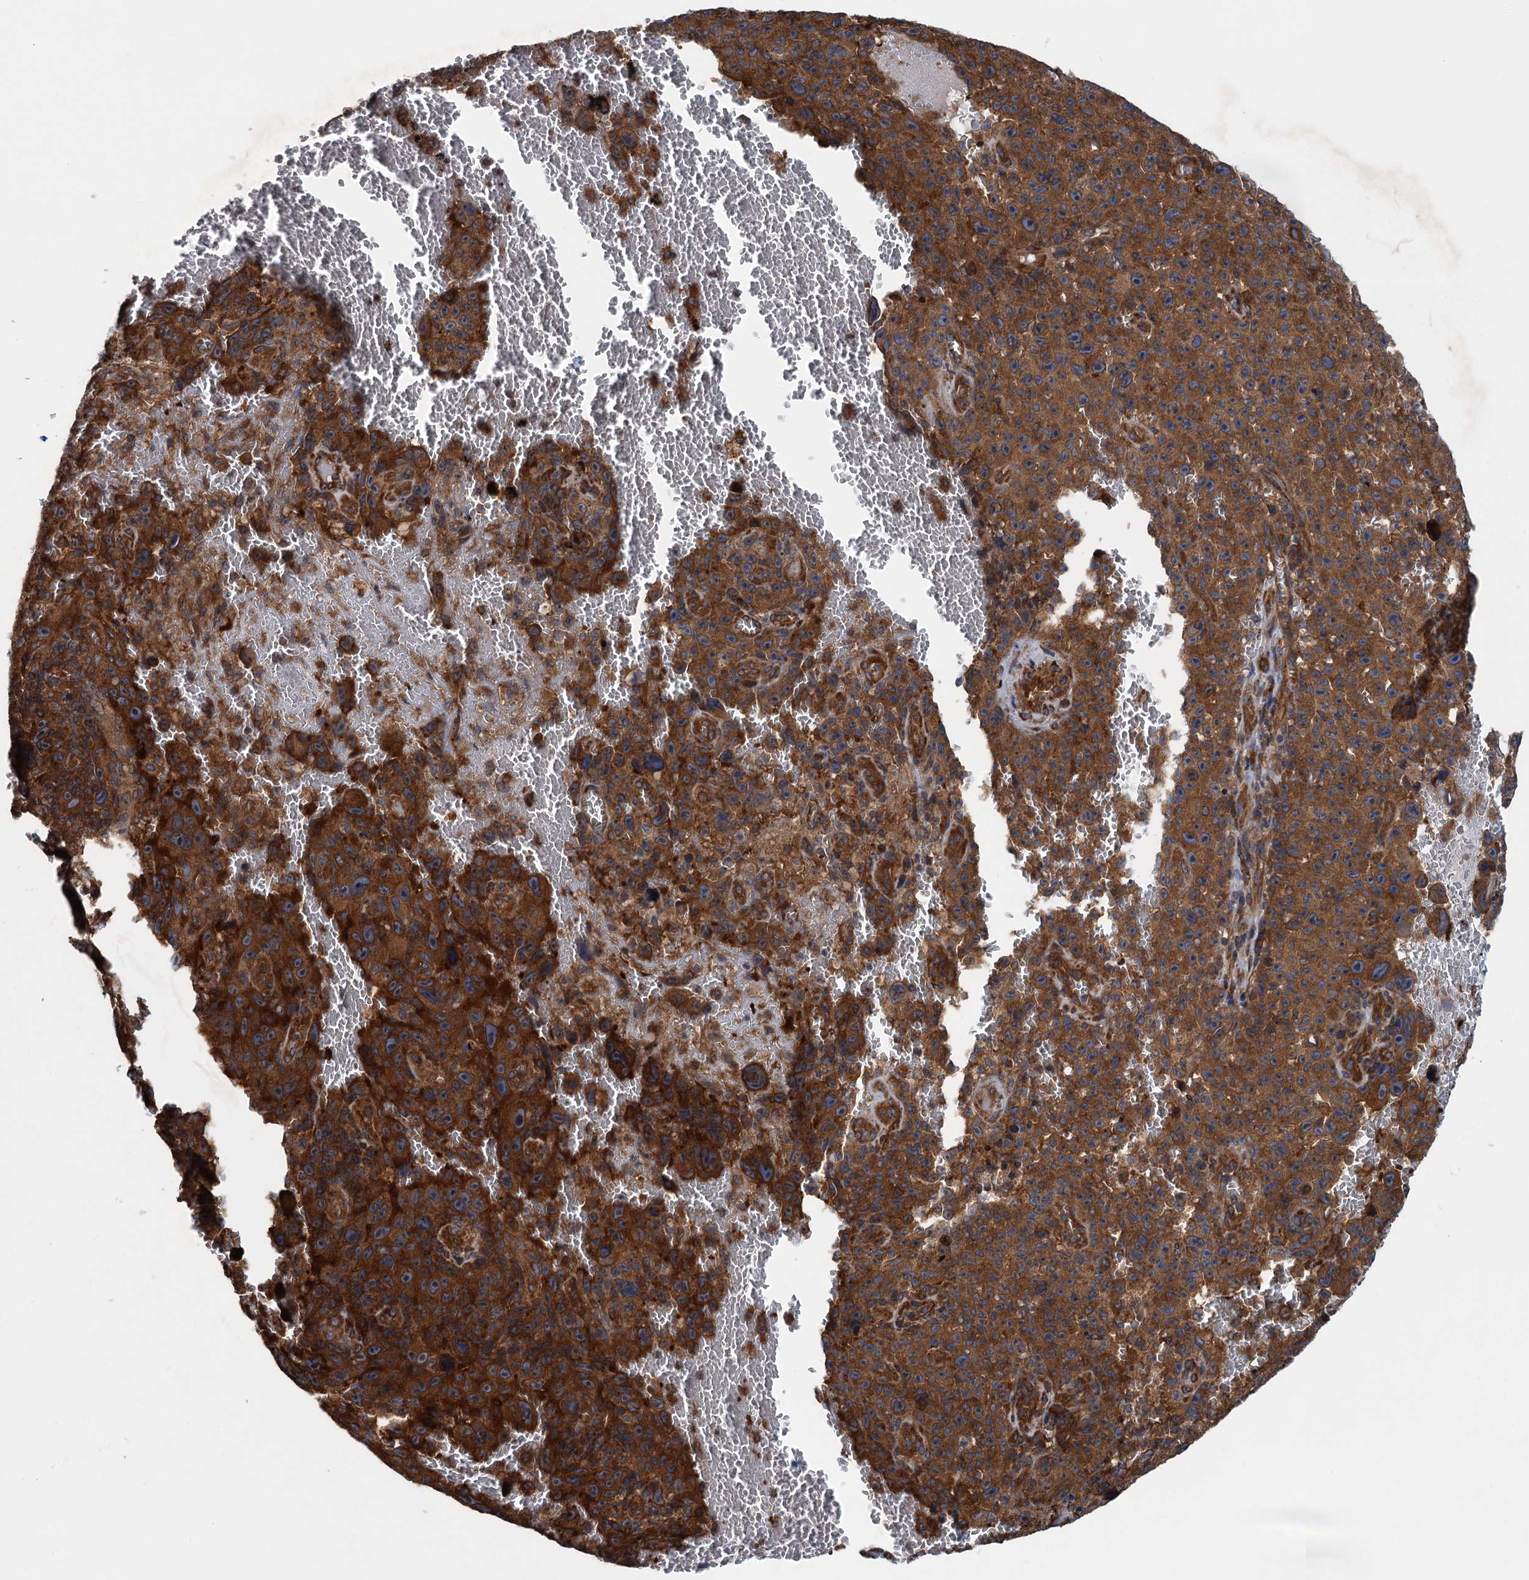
{"staining": {"intensity": "strong", "quantity": ">75%", "location": "cytoplasmic/membranous"}, "tissue": "melanoma", "cell_type": "Tumor cells", "image_type": "cancer", "snomed": [{"axis": "morphology", "description": "Malignant melanoma, NOS"}, {"axis": "topography", "description": "Skin"}], "caption": "Protein expression analysis of melanoma demonstrates strong cytoplasmic/membranous positivity in approximately >75% of tumor cells. (Stains: DAB (3,3'-diaminobenzidine) in brown, nuclei in blue, Microscopy: brightfield microscopy at high magnification).", "gene": "MDM1", "patient": {"sex": "female", "age": 82}}